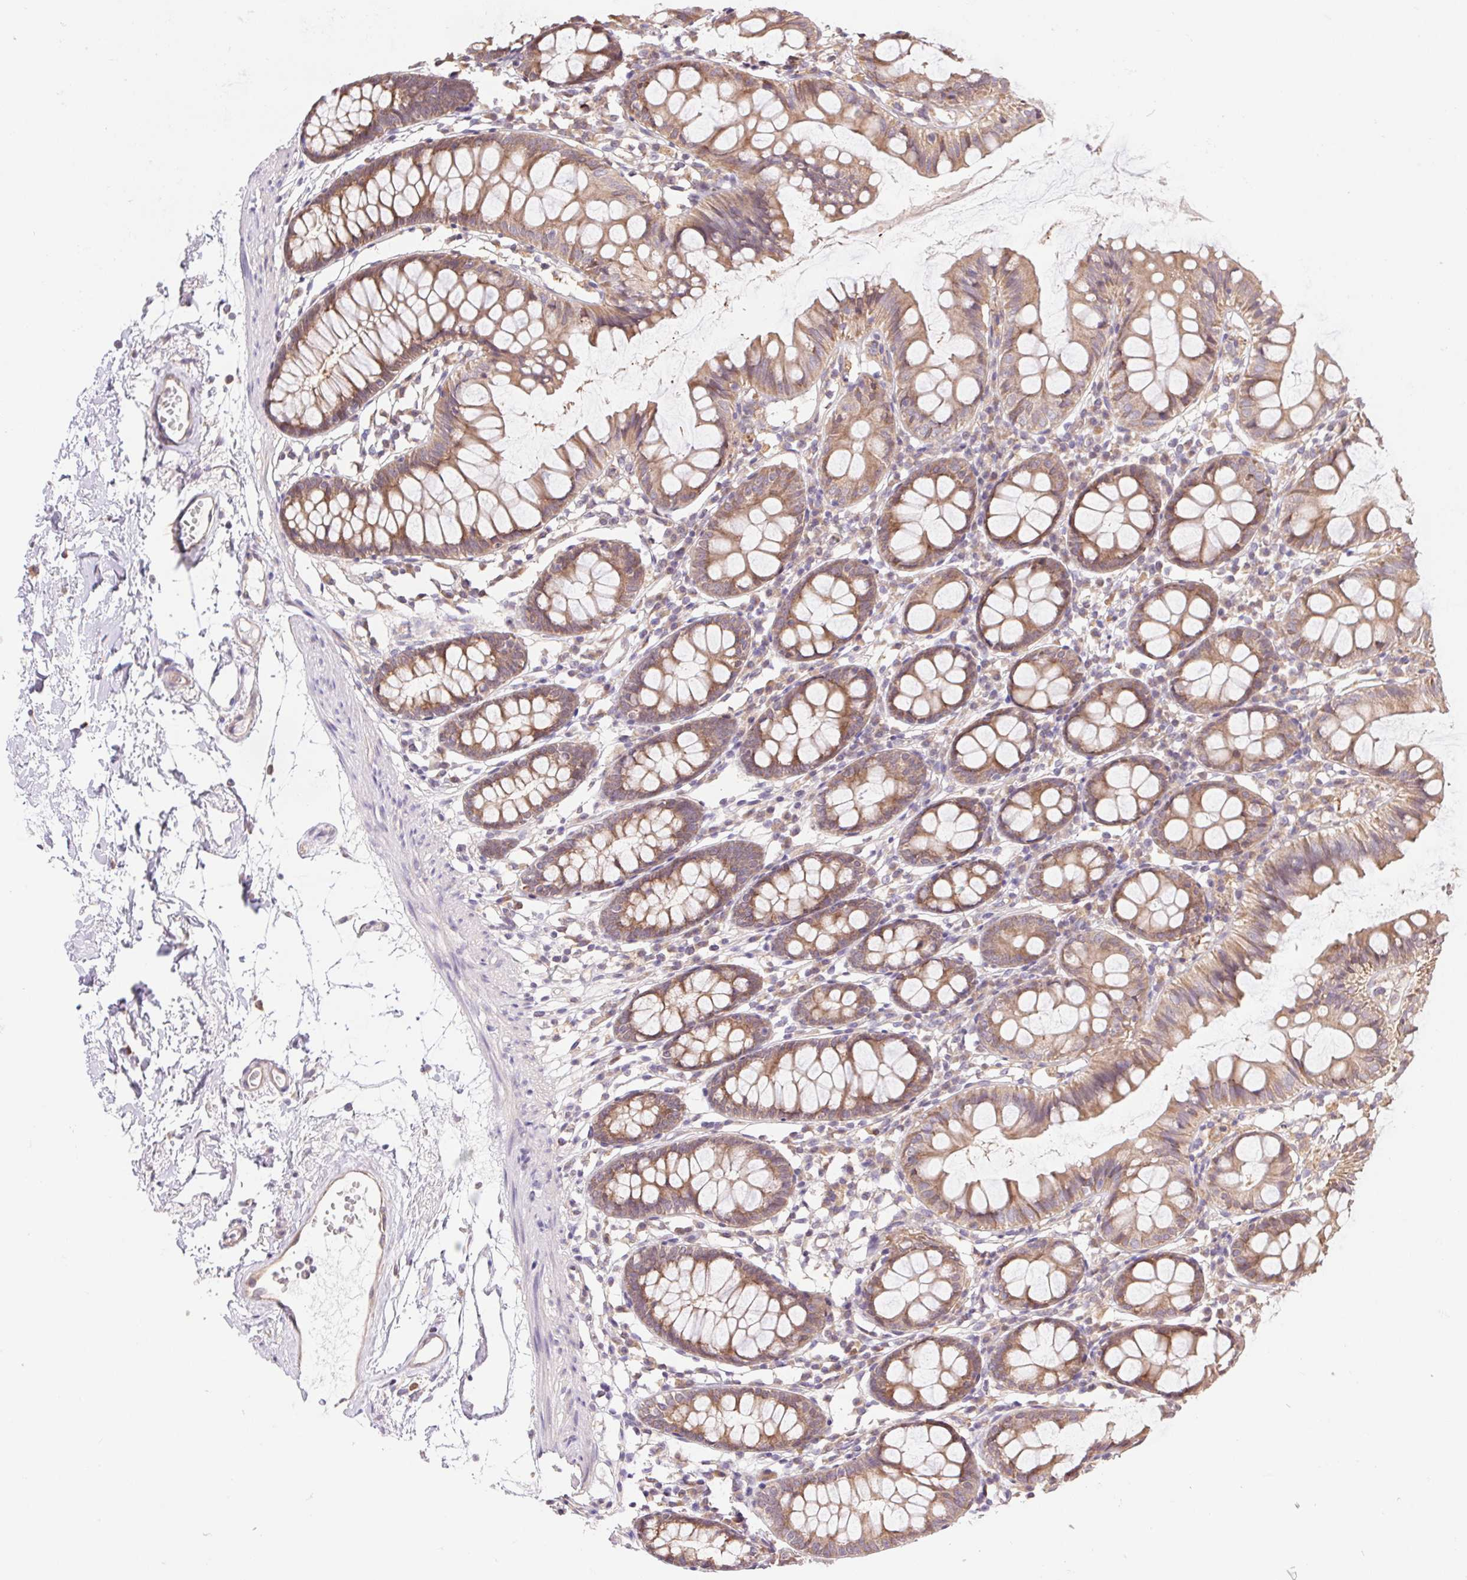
{"staining": {"intensity": "weak", "quantity": ">75%", "location": "cytoplasmic/membranous"}, "tissue": "colon", "cell_type": "Endothelial cells", "image_type": "normal", "snomed": [{"axis": "morphology", "description": "Normal tissue, NOS"}, {"axis": "topography", "description": "Colon"}], "caption": "The micrograph demonstrates immunohistochemical staining of unremarkable colon. There is weak cytoplasmic/membranous positivity is appreciated in about >75% of endothelial cells.", "gene": "RRM1", "patient": {"sex": "female", "age": 84}}